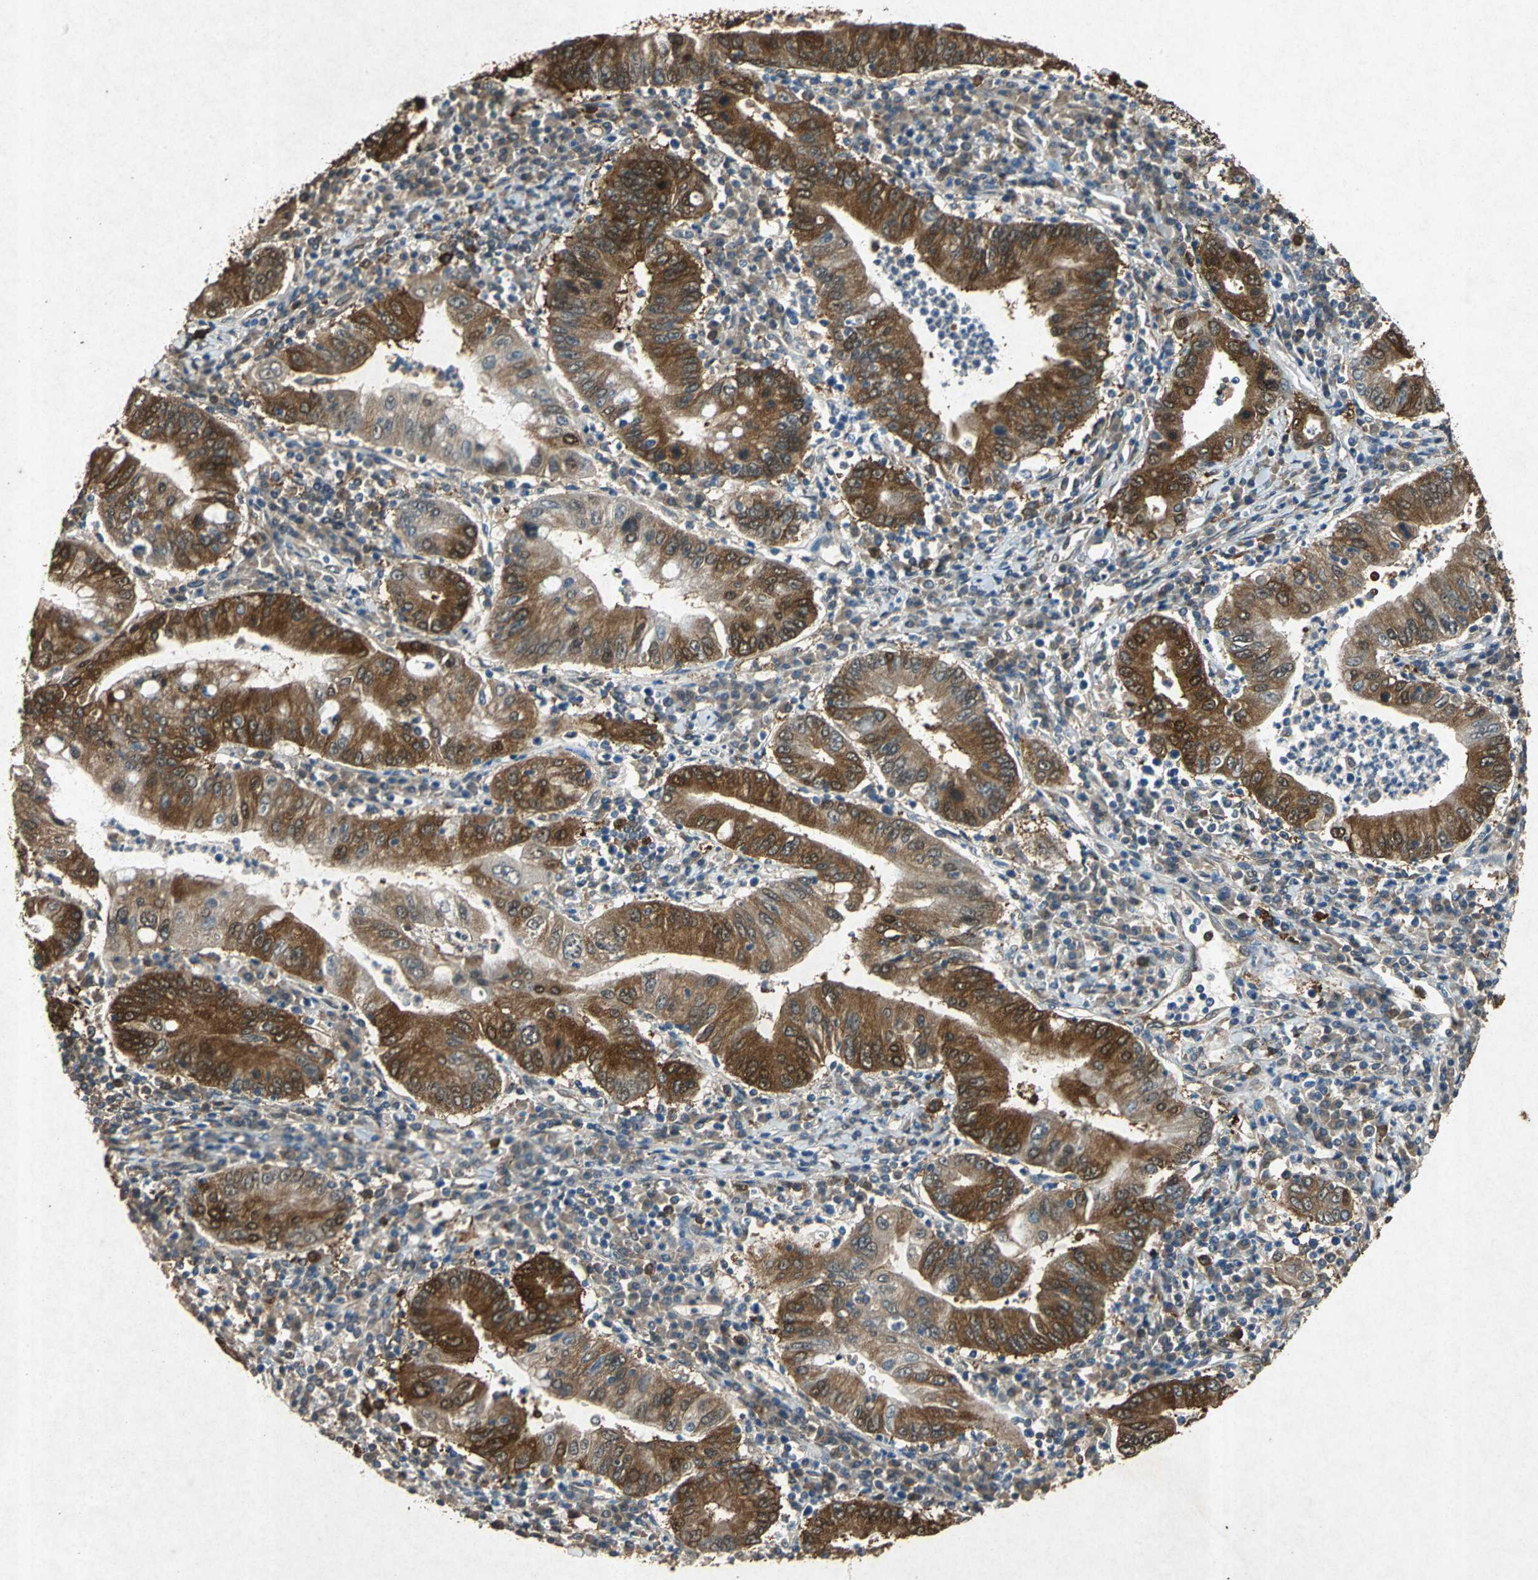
{"staining": {"intensity": "strong", "quantity": ">75%", "location": "cytoplasmic/membranous"}, "tissue": "stomach cancer", "cell_type": "Tumor cells", "image_type": "cancer", "snomed": [{"axis": "morphology", "description": "Normal tissue, NOS"}, {"axis": "morphology", "description": "Adenocarcinoma, NOS"}, {"axis": "topography", "description": "Esophagus"}, {"axis": "topography", "description": "Stomach, upper"}, {"axis": "topography", "description": "Peripheral nerve tissue"}], "caption": "Protein analysis of stomach cancer (adenocarcinoma) tissue reveals strong cytoplasmic/membranous expression in about >75% of tumor cells.", "gene": "HSP90AB1", "patient": {"sex": "male", "age": 62}}